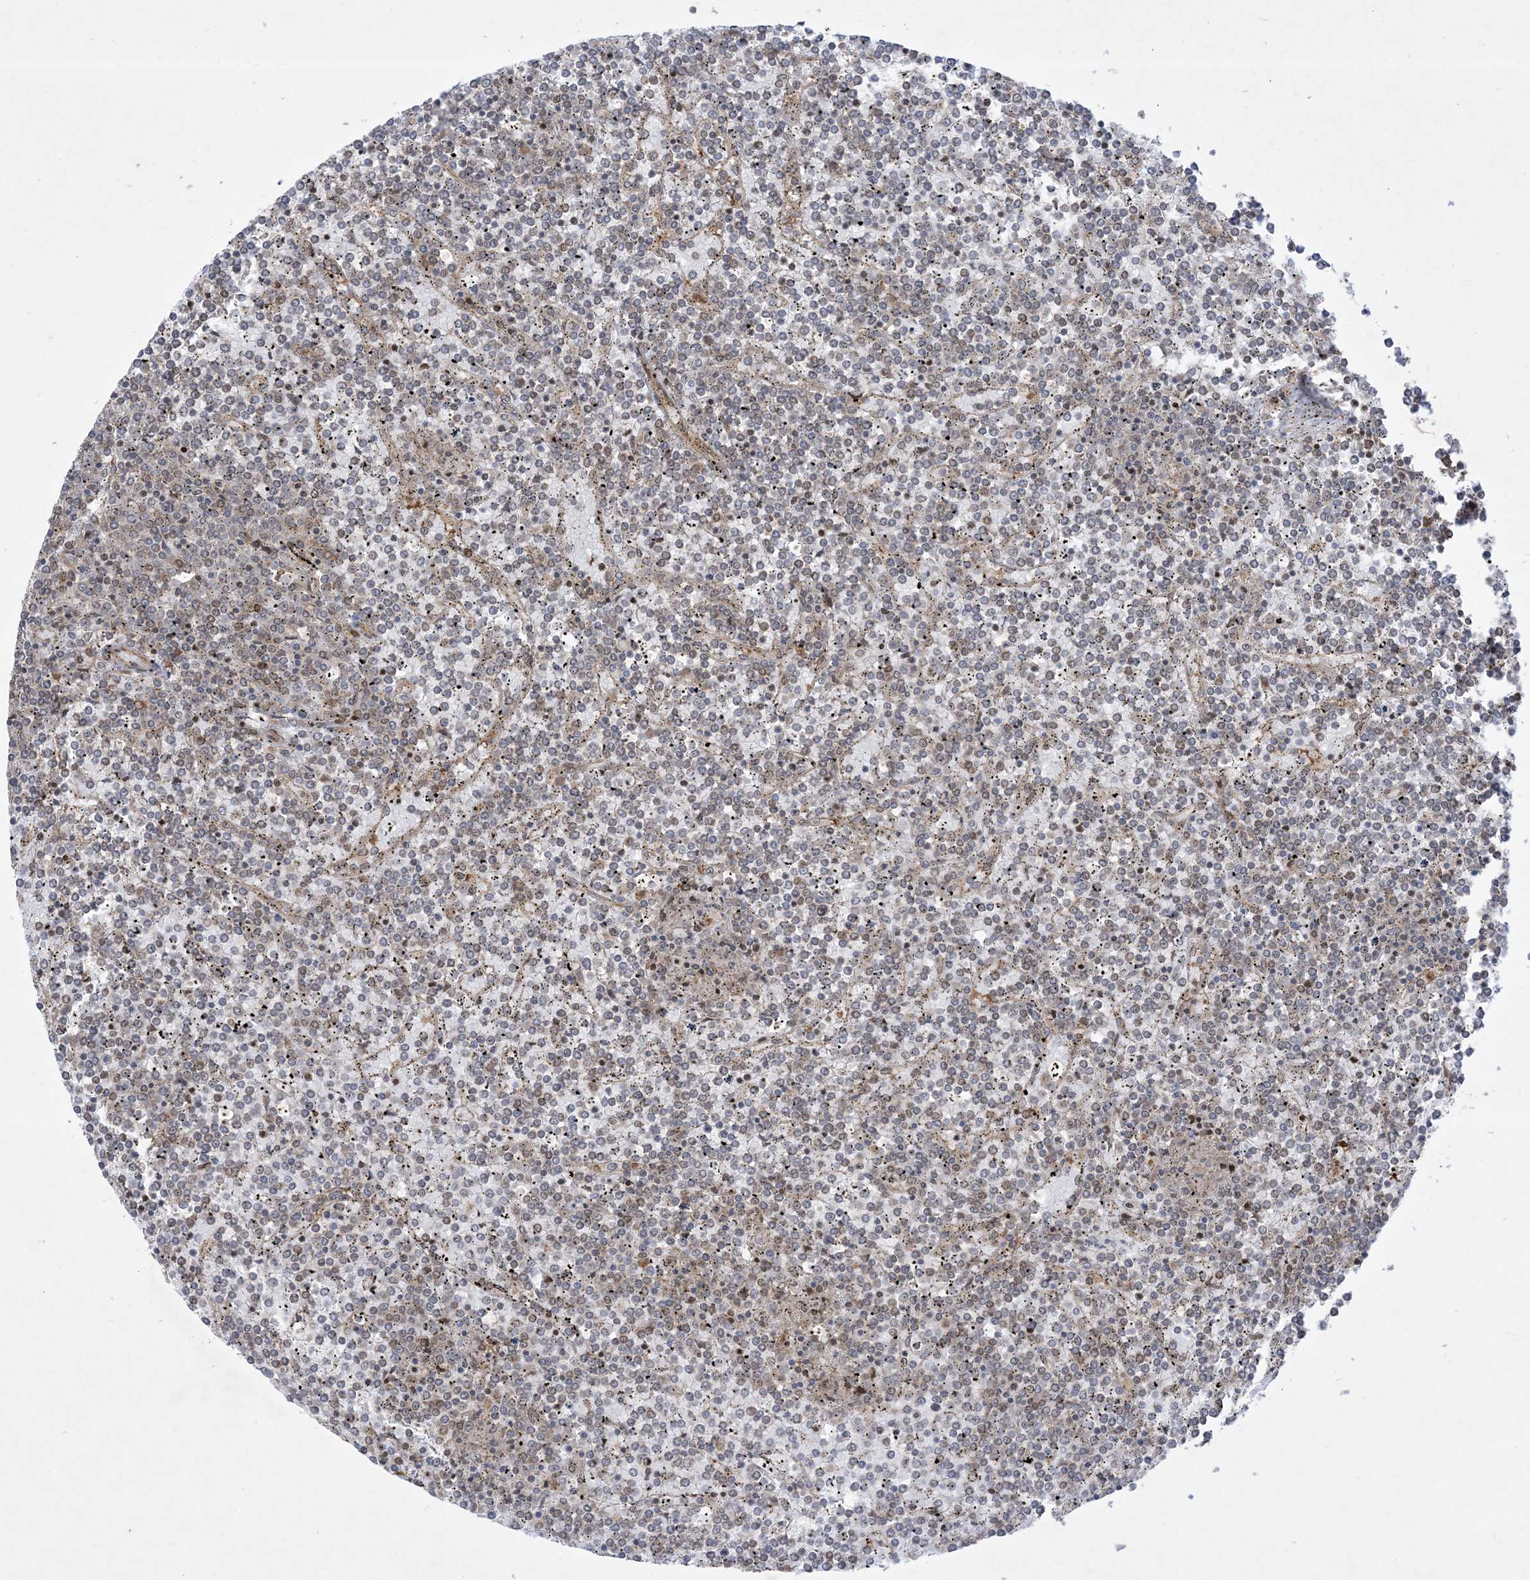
{"staining": {"intensity": "moderate", "quantity": "25%-75%", "location": "cytoplasmic/membranous"}, "tissue": "lymphoma", "cell_type": "Tumor cells", "image_type": "cancer", "snomed": [{"axis": "morphology", "description": "Malignant lymphoma, non-Hodgkin's type, Low grade"}, {"axis": "topography", "description": "Spleen"}], "caption": "Malignant lymphoma, non-Hodgkin's type (low-grade) stained with immunohistochemistry displays moderate cytoplasmic/membranous positivity in approximately 25%-75% of tumor cells. (Brightfield microscopy of DAB IHC at high magnification).", "gene": "SOGA3", "patient": {"sex": "female", "age": 19}}